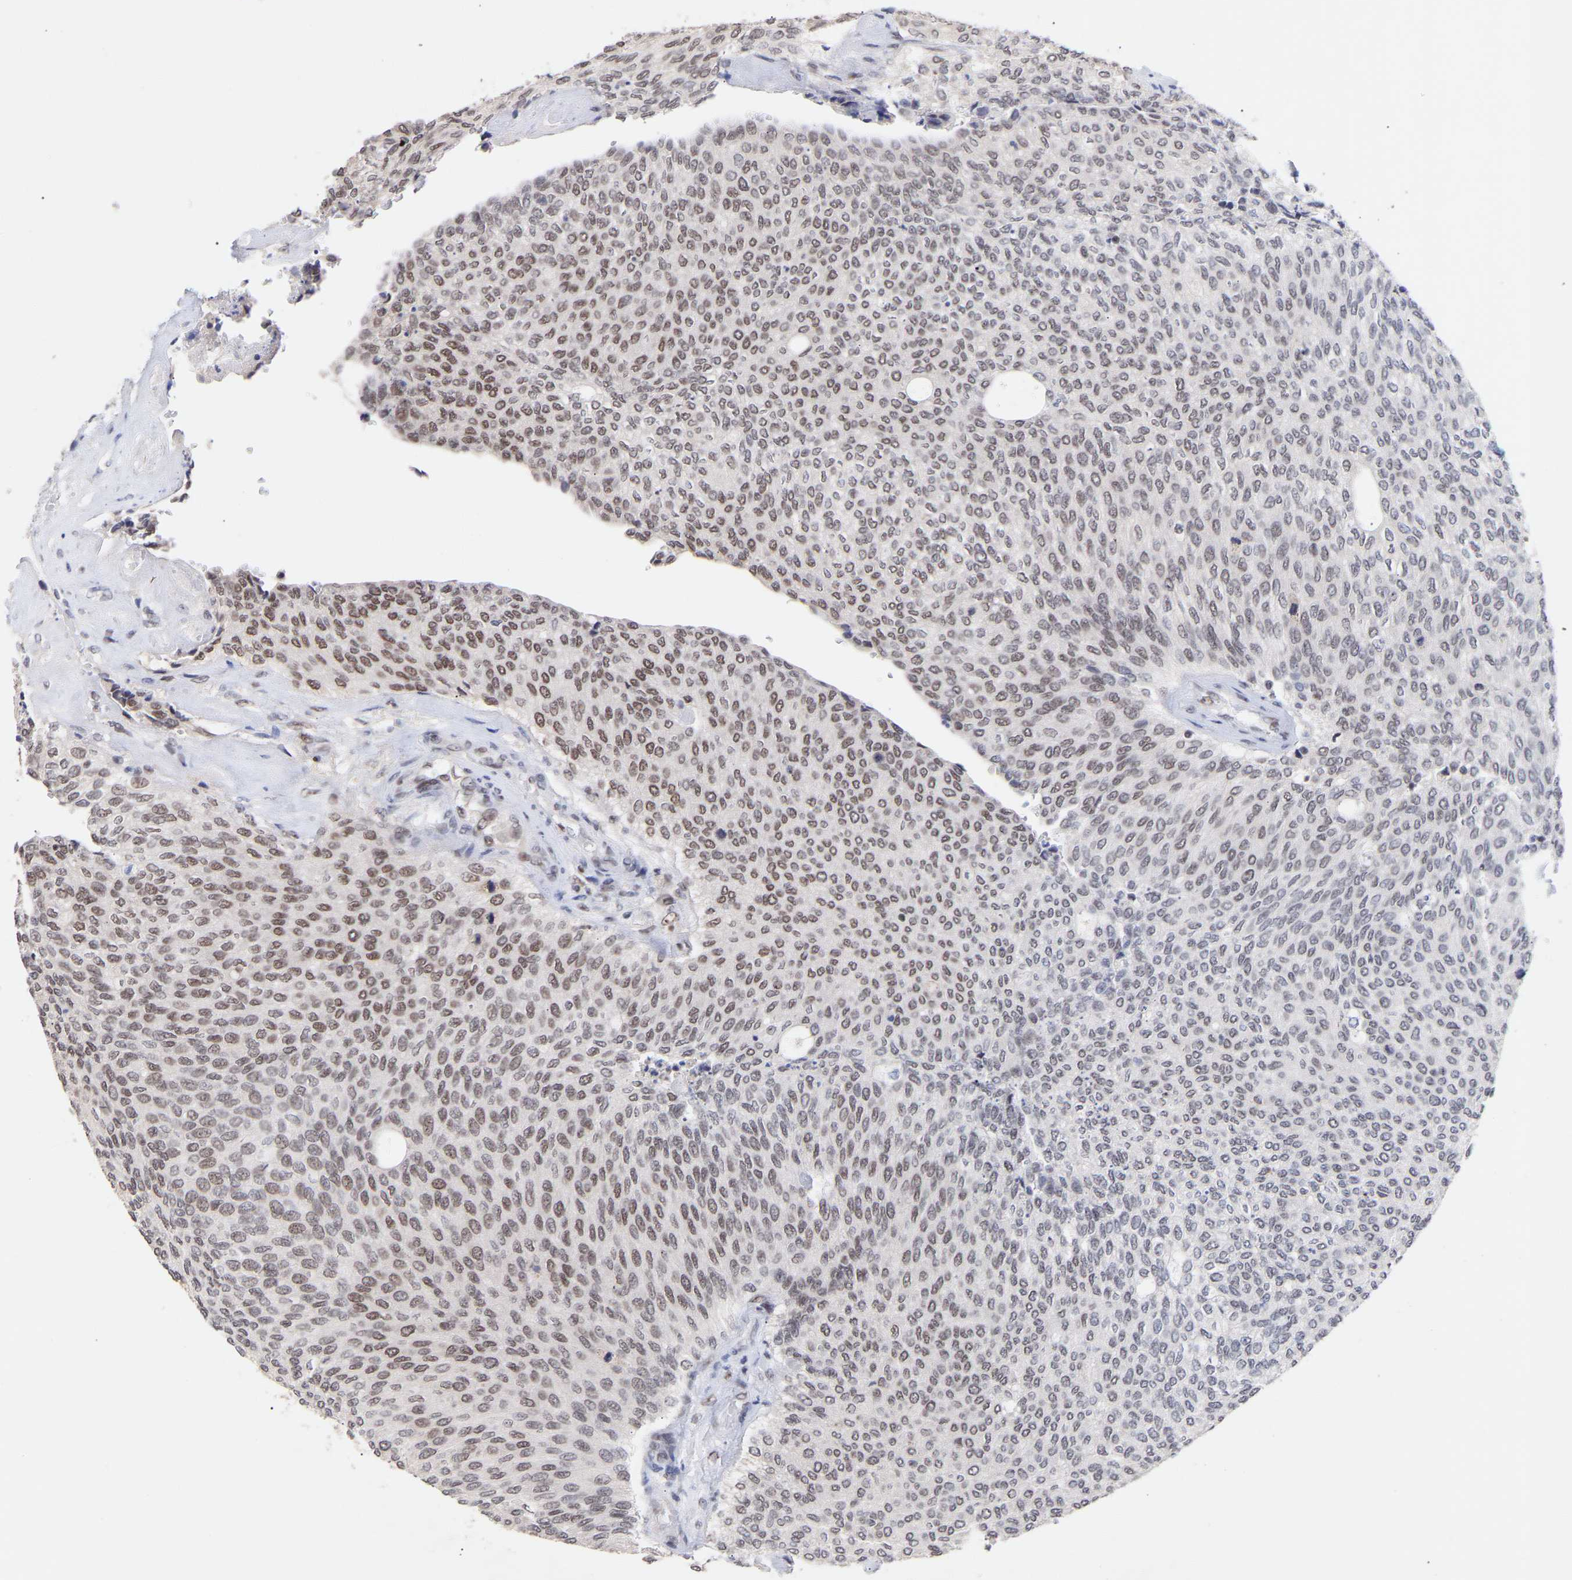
{"staining": {"intensity": "weak", "quantity": "25%-75%", "location": "nuclear"}, "tissue": "urothelial cancer", "cell_type": "Tumor cells", "image_type": "cancer", "snomed": [{"axis": "morphology", "description": "Urothelial carcinoma, Low grade"}, {"axis": "topography", "description": "Urinary bladder"}], "caption": "Low-grade urothelial carcinoma was stained to show a protein in brown. There is low levels of weak nuclear positivity in about 25%-75% of tumor cells.", "gene": "RBM15", "patient": {"sex": "female", "age": 79}}